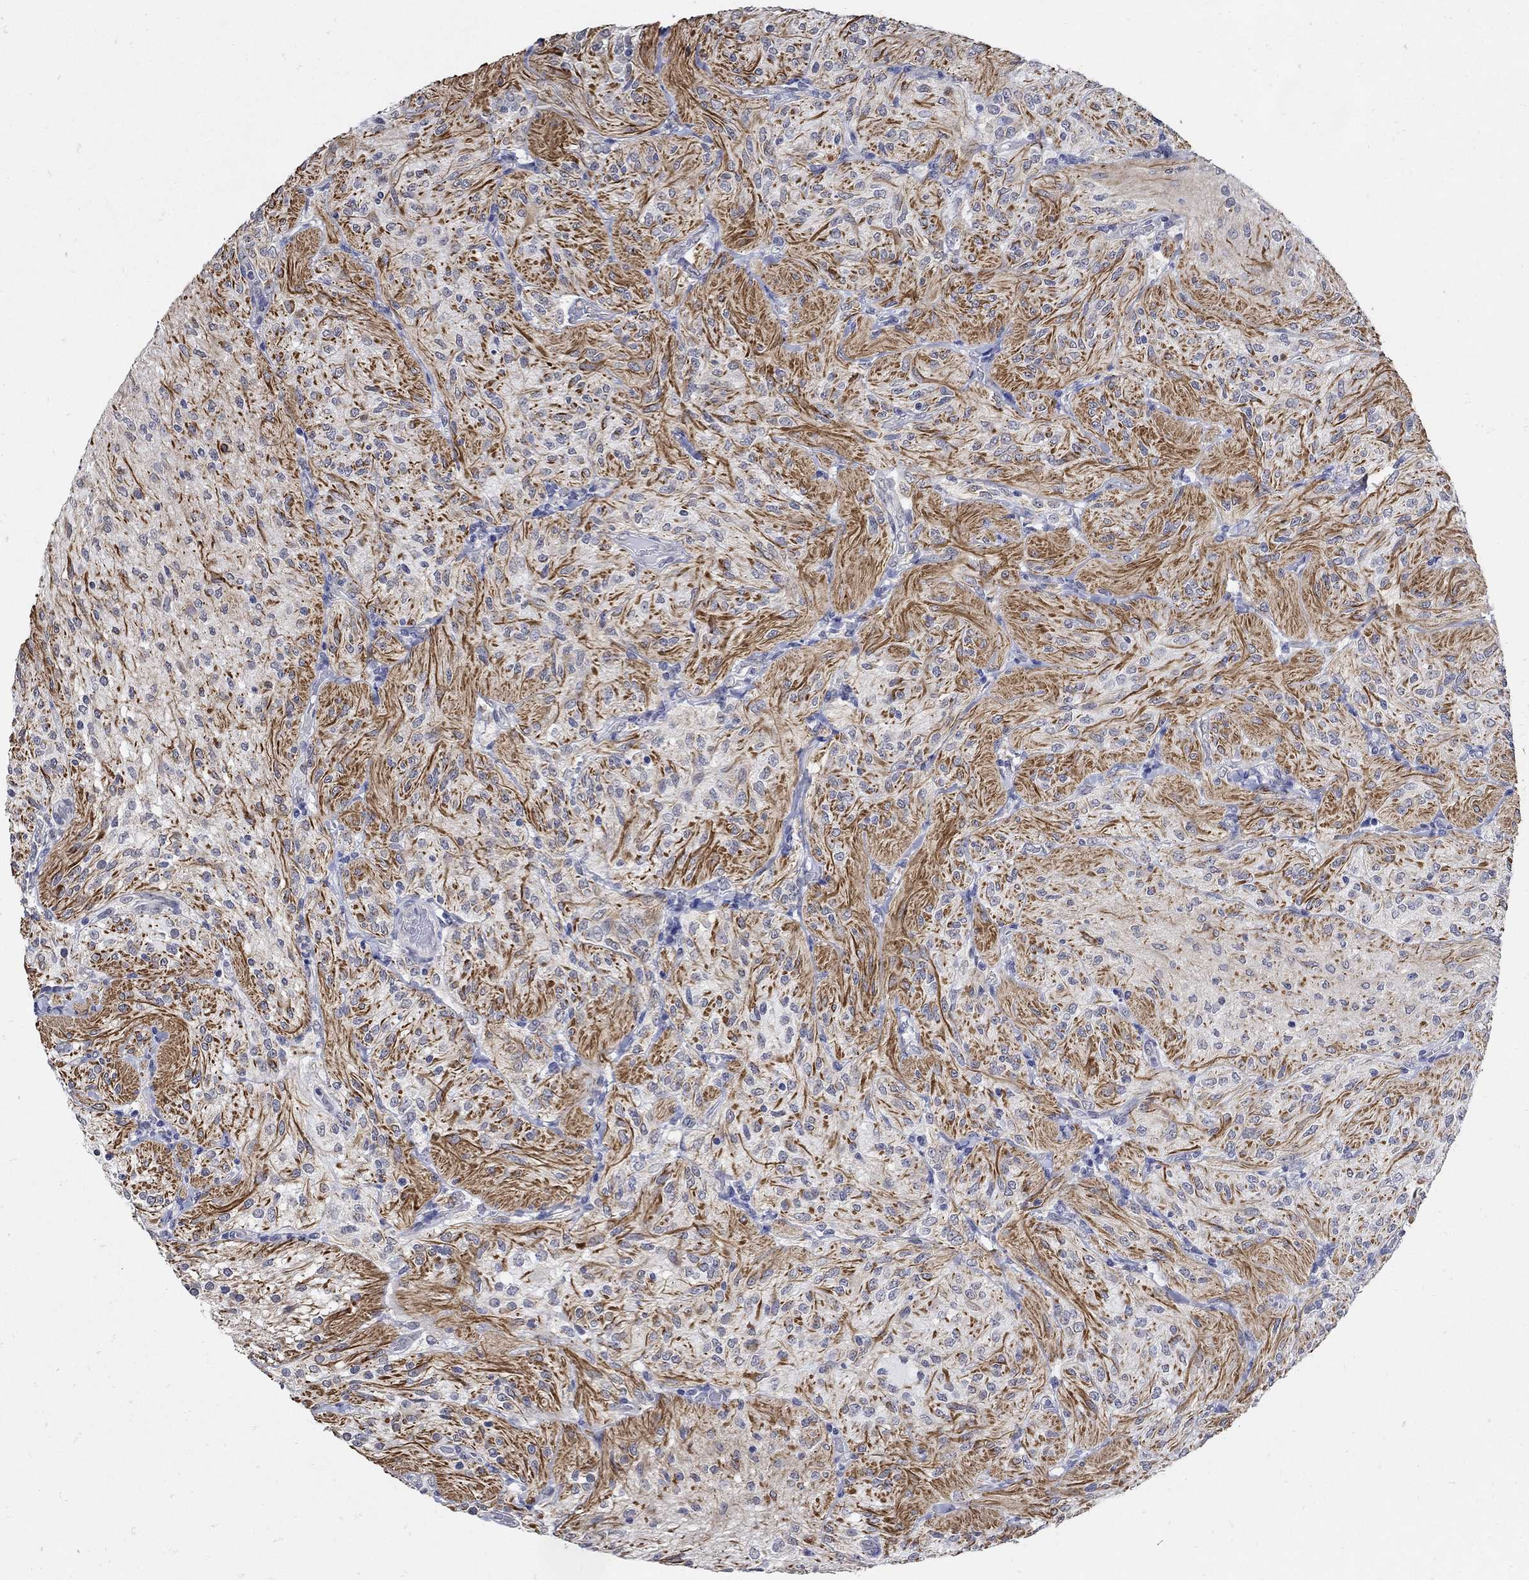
{"staining": {"intensity": "negative", "quantity": "none", "location": "none"}, "tissue": "glioma", "cell_type": "Tumor cells", "image_type": "cancer", "snomed": [{"axis": "morphology", "description": "Glioma, malignant, Low grade"}, {"axis": "topography", "description": "Brain"}], "caption": "Immunohistochemistry (IHC) histopathology image of human glioma stained for a protein (brown), which reveals no staining in tumor cells. (Brightfield microscopy of DAB IHC at high magnification).", "gene": "KCNN3", "patient": {"sex": "male", "age": 3}}